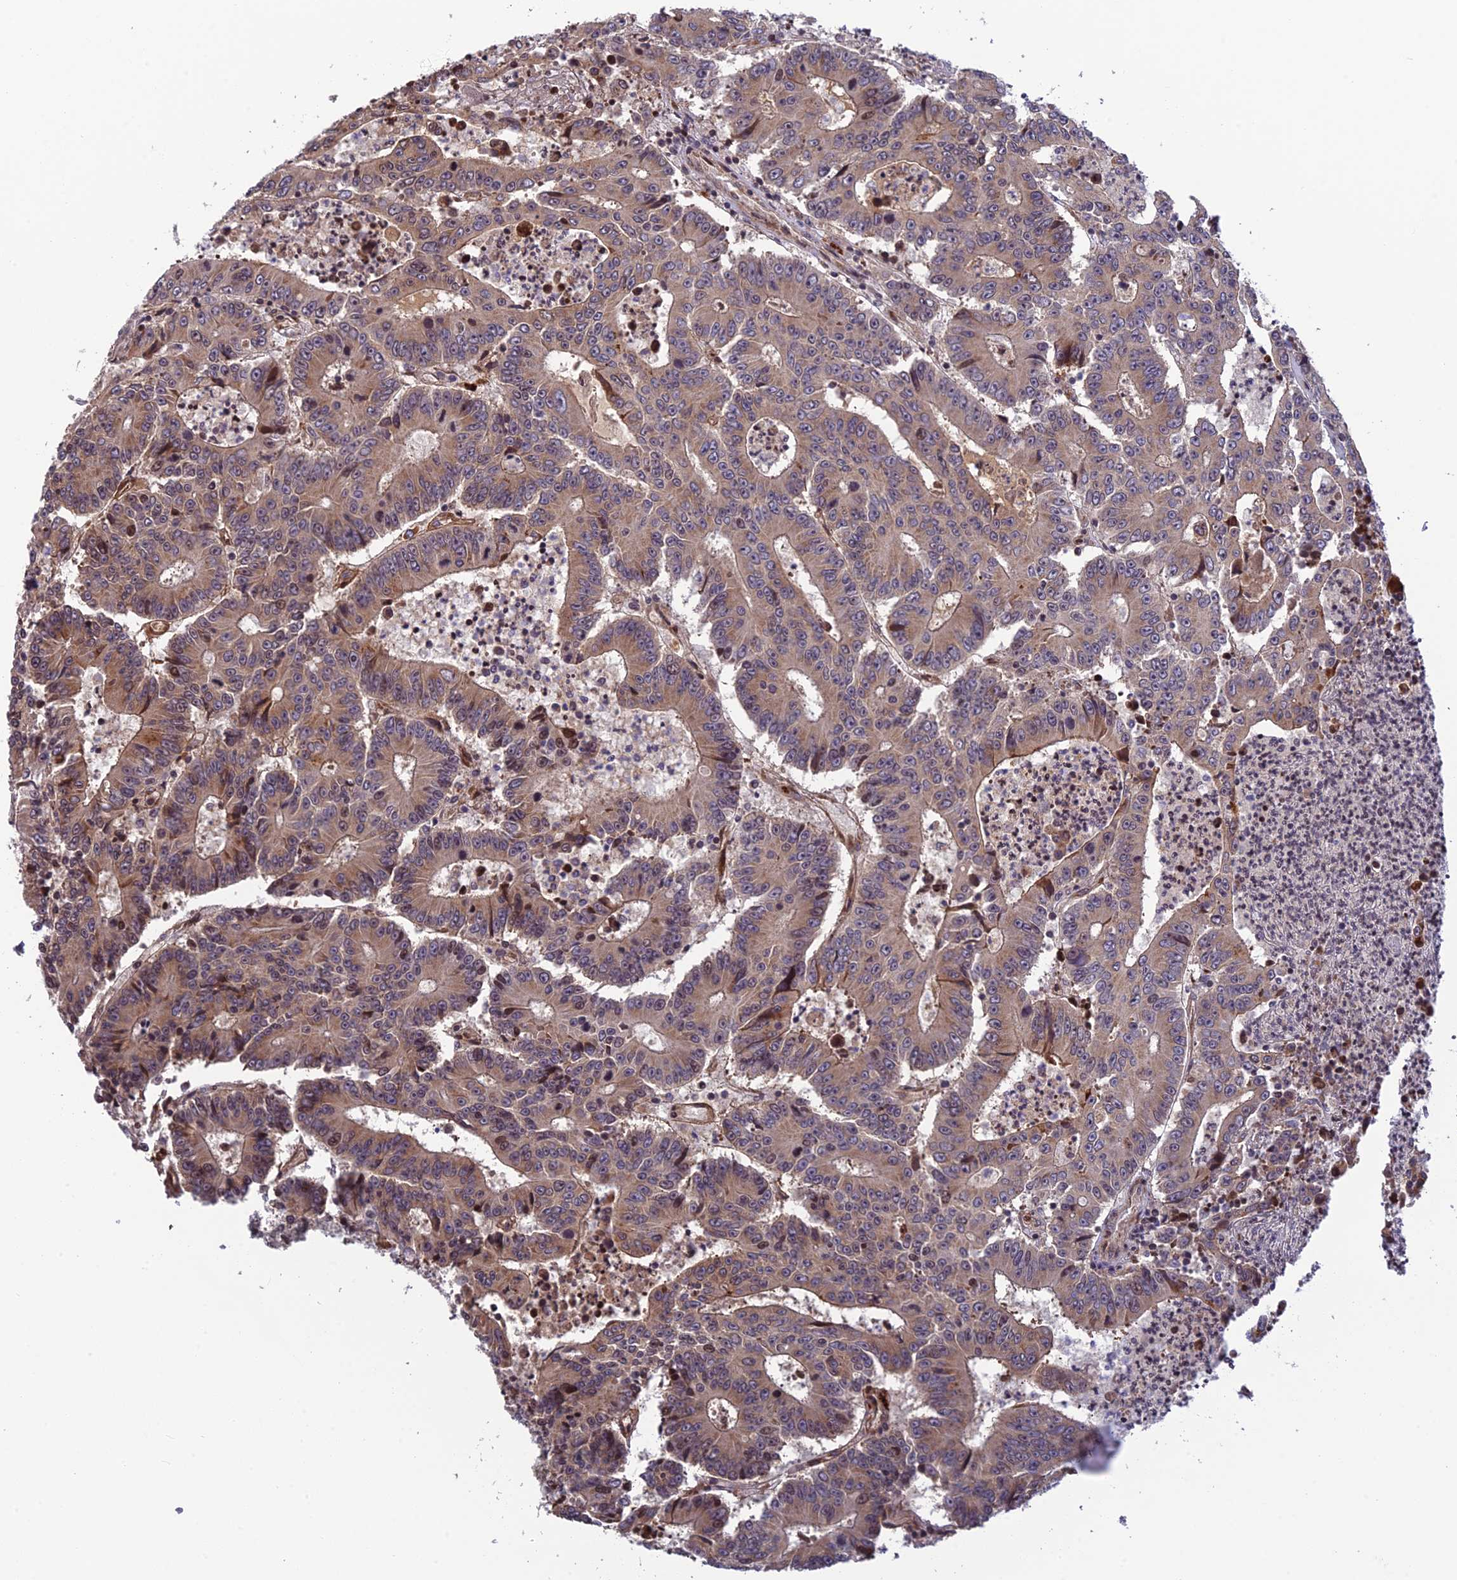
{"staining": {"intensity": "weak", "quantity": ">75%", "location": "cytoplasmic/membranous"}, "tissue": "colorectal cancer", "cell_type": "Tumor cells", "image_type": "cancer", "snomed": [{"axis": "morphology", "description": "Adenocarcinoma, NOS"}, {"axis": "topography", "description": "Colon"}], "caption": "Human adenocarcinoma (colorectal) stained with a protein marker exhibits weak staining in tumor cells.", "gene": "SMIM7", "patient": {"sex": "male", "age": 83}}